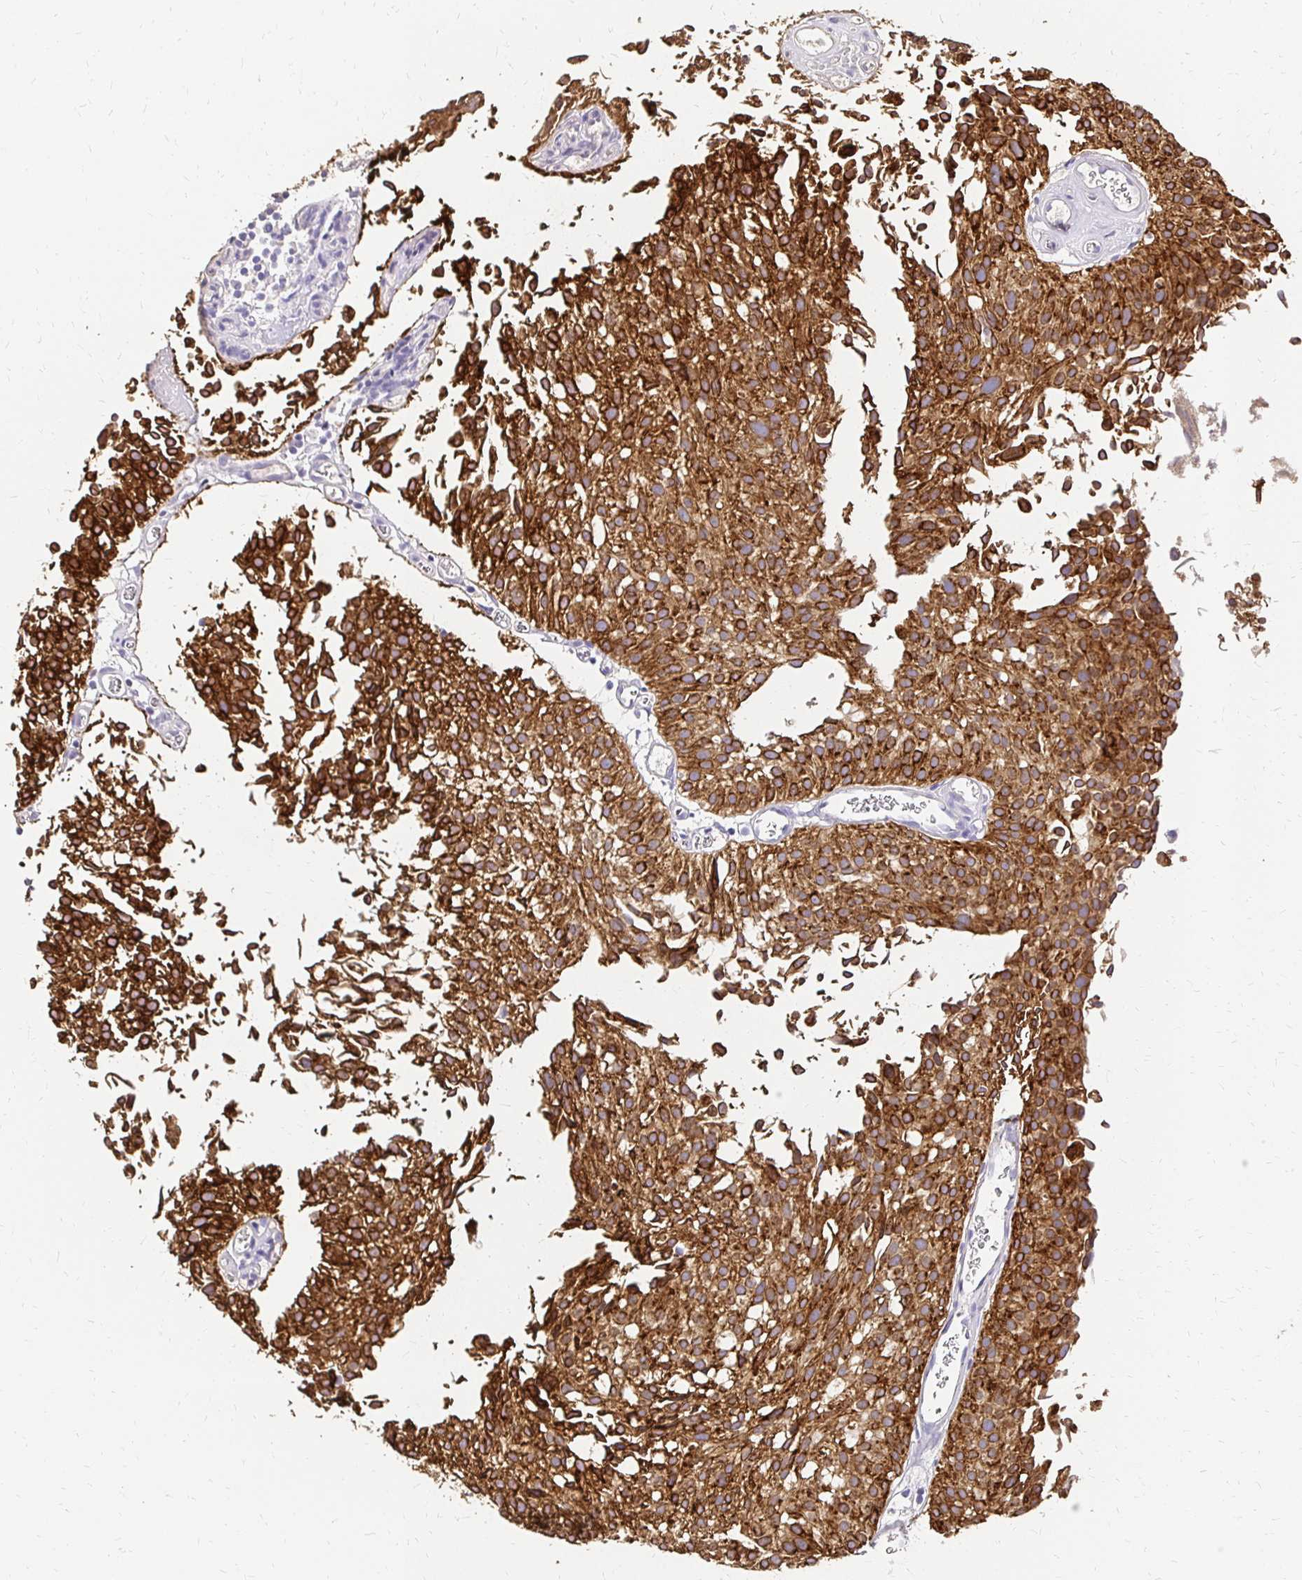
{"staining": {"intensity": "strong", "quantity": ">75%", "location": "cytoplasmic/membranous"}, "tissue": "urothelial cancer", "cell_type": "Tumor cells", "image_type": "cancer", "snomed": [{"axis": "morphology", "description": "Urothelial carcinoma, Low grade"}, {"axis": "topography", "description": "Urinary bladder"}], "caption": "Protein staining of urothelial cancer tissue shows strong cytoplasmic/membranous expression in approximately >75% of tumor cells.", "gene": "UGT1A6", "patient": {"sex": "male", "age": 80}}